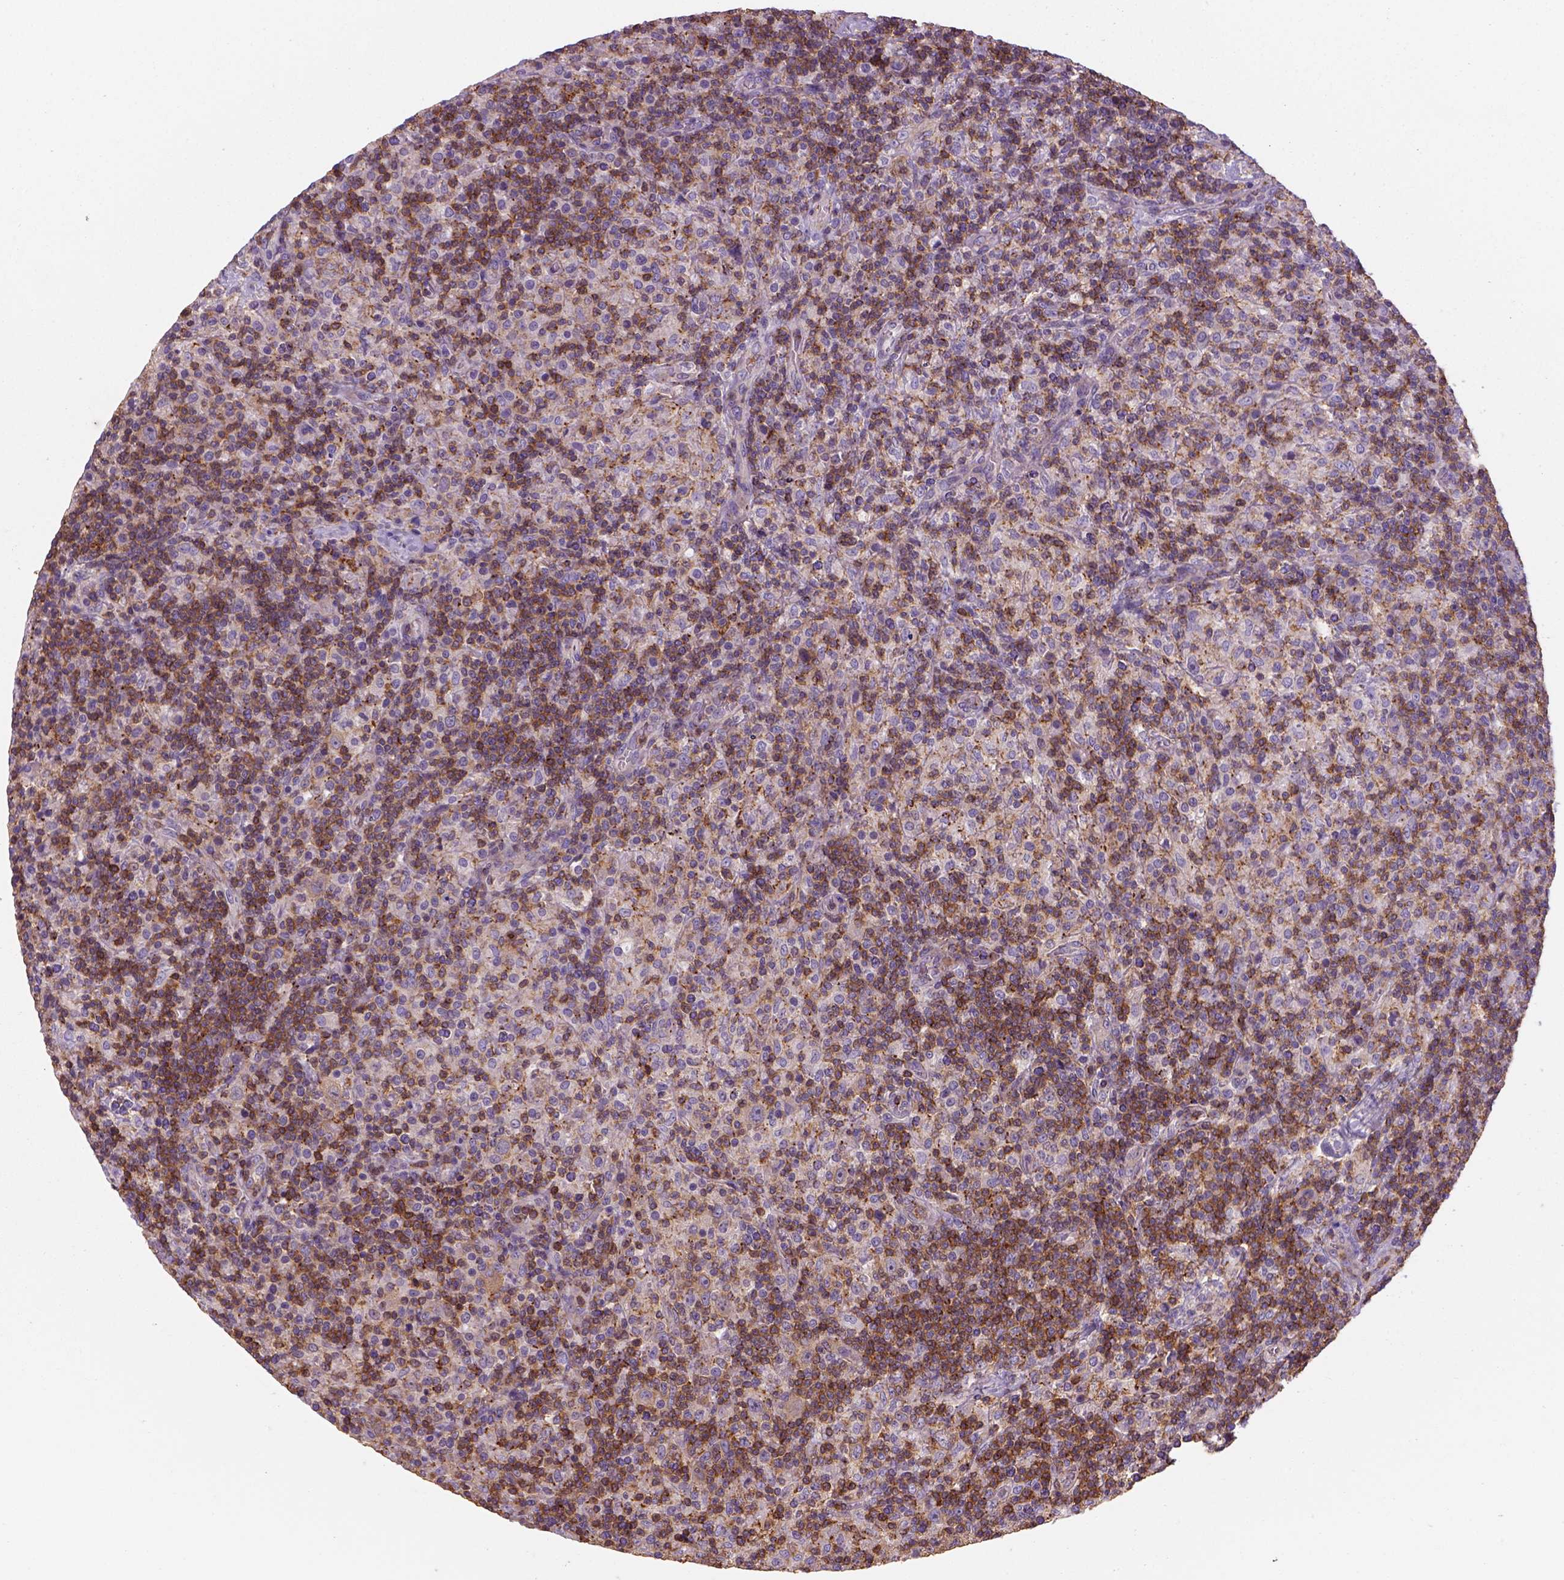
{"staining": {"intensity": "negative", "quantity": "none", "location": "none"}, "tissue": "lymphoma", "cell_type": "Tumor cells", "image_type": "cancer", "snomed": [{"axis": "morphology", "description": "Hodgkin's disease, NOS"}, {"axis": "topography", "description": "Lymph node"}], "caption": "Tumor cells show no significant protein expression in lymphoma.", "gene": "GPRC5D", "patient": {"sex": "male", "age": 70}}